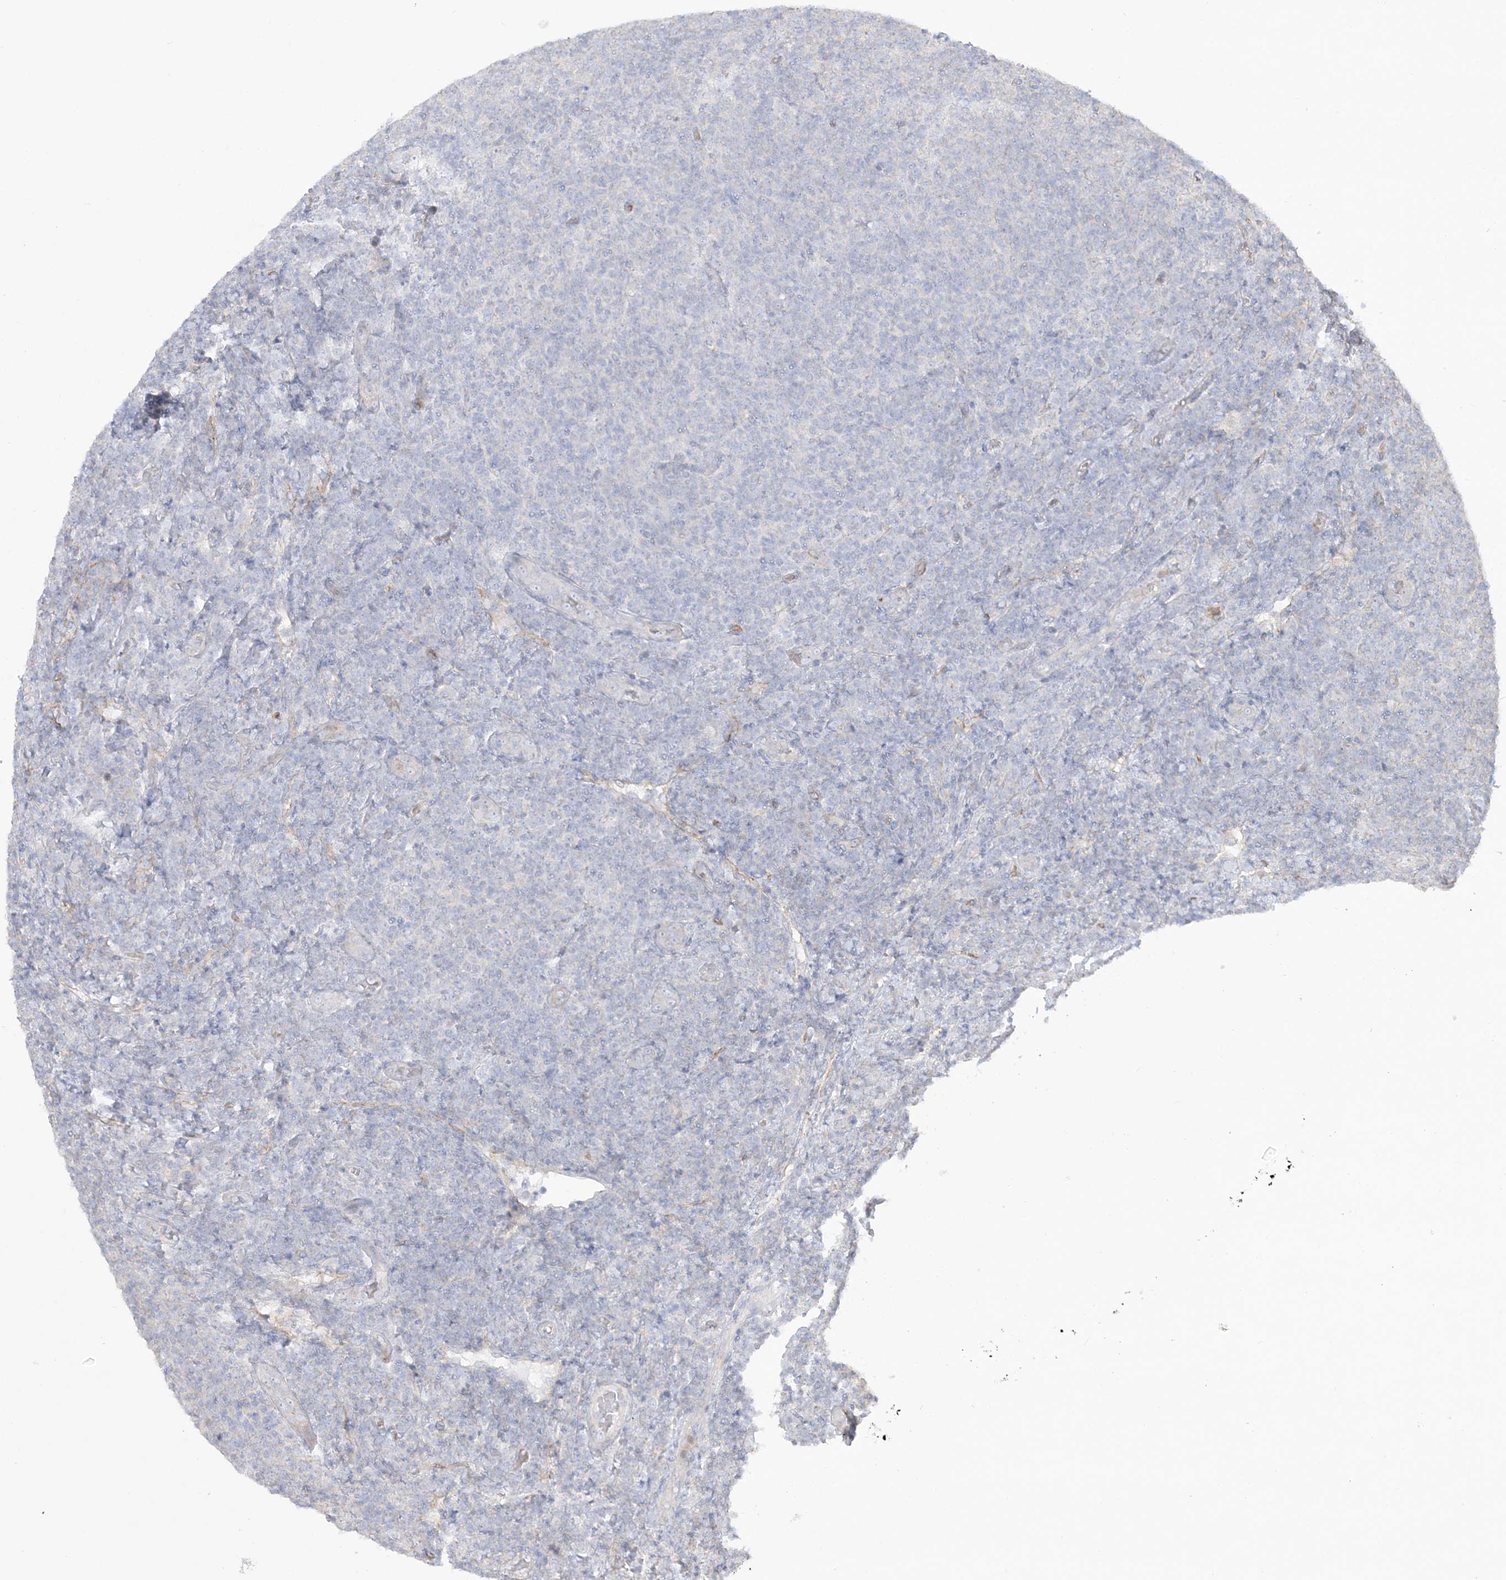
{"staining": {"intensity": "negative", "quantity": "none", "location": "none"}, "tissue": "lymphoma", "cell_type": "Tumor cells", "image_type": "cancer", "snomed": [{"axis": "morphology", "description": "Malignant lymphoma, non-Hodgkin's type, Low grade"}, {"axis": "topography", "description": "Lymph node"}], "caption": "DAB (3,3'-diaminobenzidine) immunohistochemical staining of lymphoma exhibits no significant positivity in tumor cells.", "gene": "FARSB", "patient": {"sex": "male", "age": 66}}